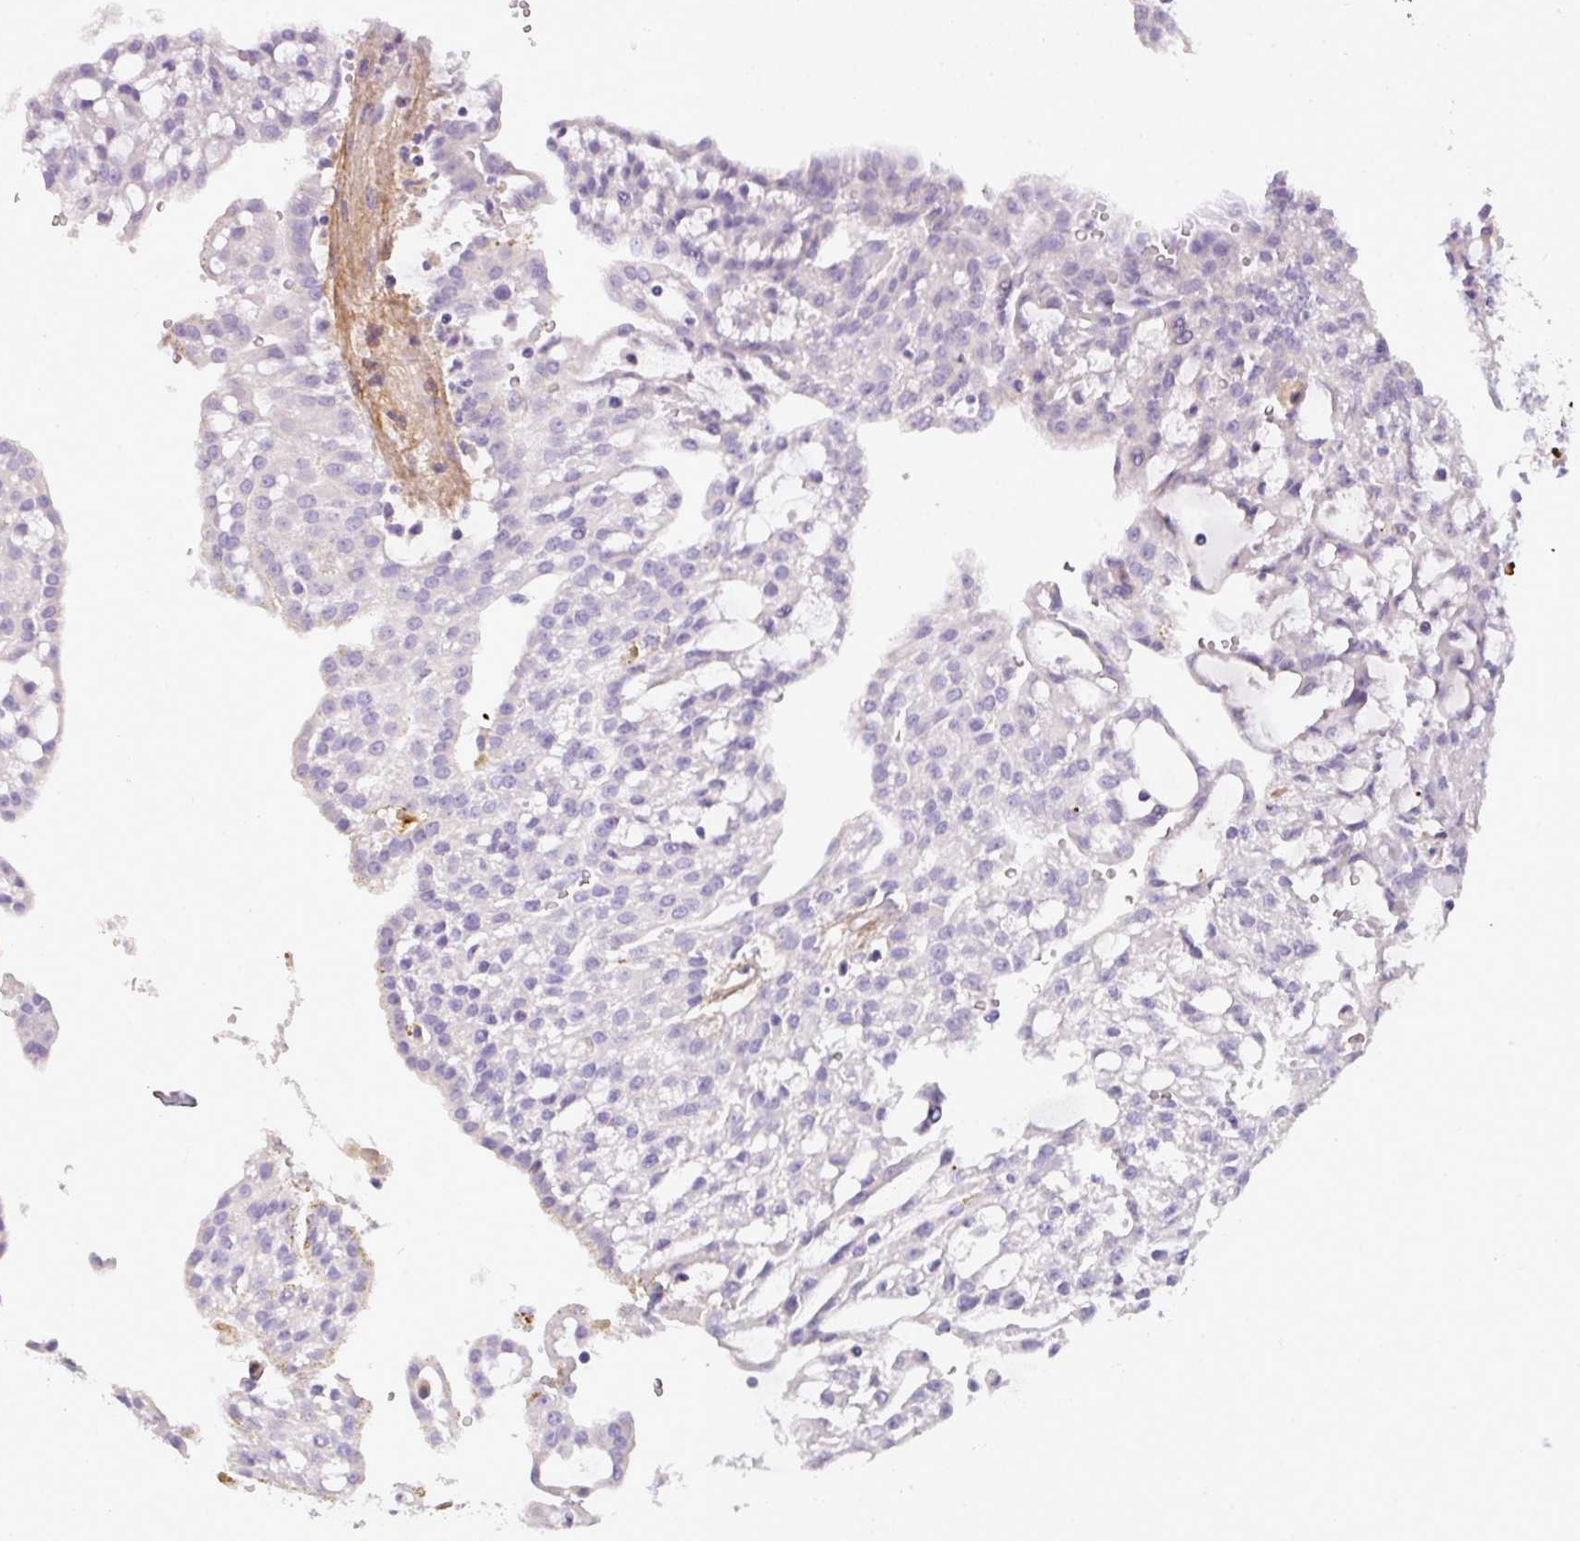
{"staining": {"intensity": "negative", "quantity": "none", "location": "none"}, "tissue": "renal cancer", "cell_type": "Tumor cells", "image_type": "cancer", "snomed": [{"axis": "morphology", "description": "Adenocarcinoma, NOS"}, {"axis": "topography", "description": "Kidney"}], "caption": "High magnification brightfield microscopy of renal cancer (adenocarcinoma) stained with DAB (3,3'-diaminobenzidine) (brown) and counterstained with hematoxylin (blue): tumor cells show no significant positivity.", "gene": "PARD6G", "patient": {"sex": "male", "age": 63}}